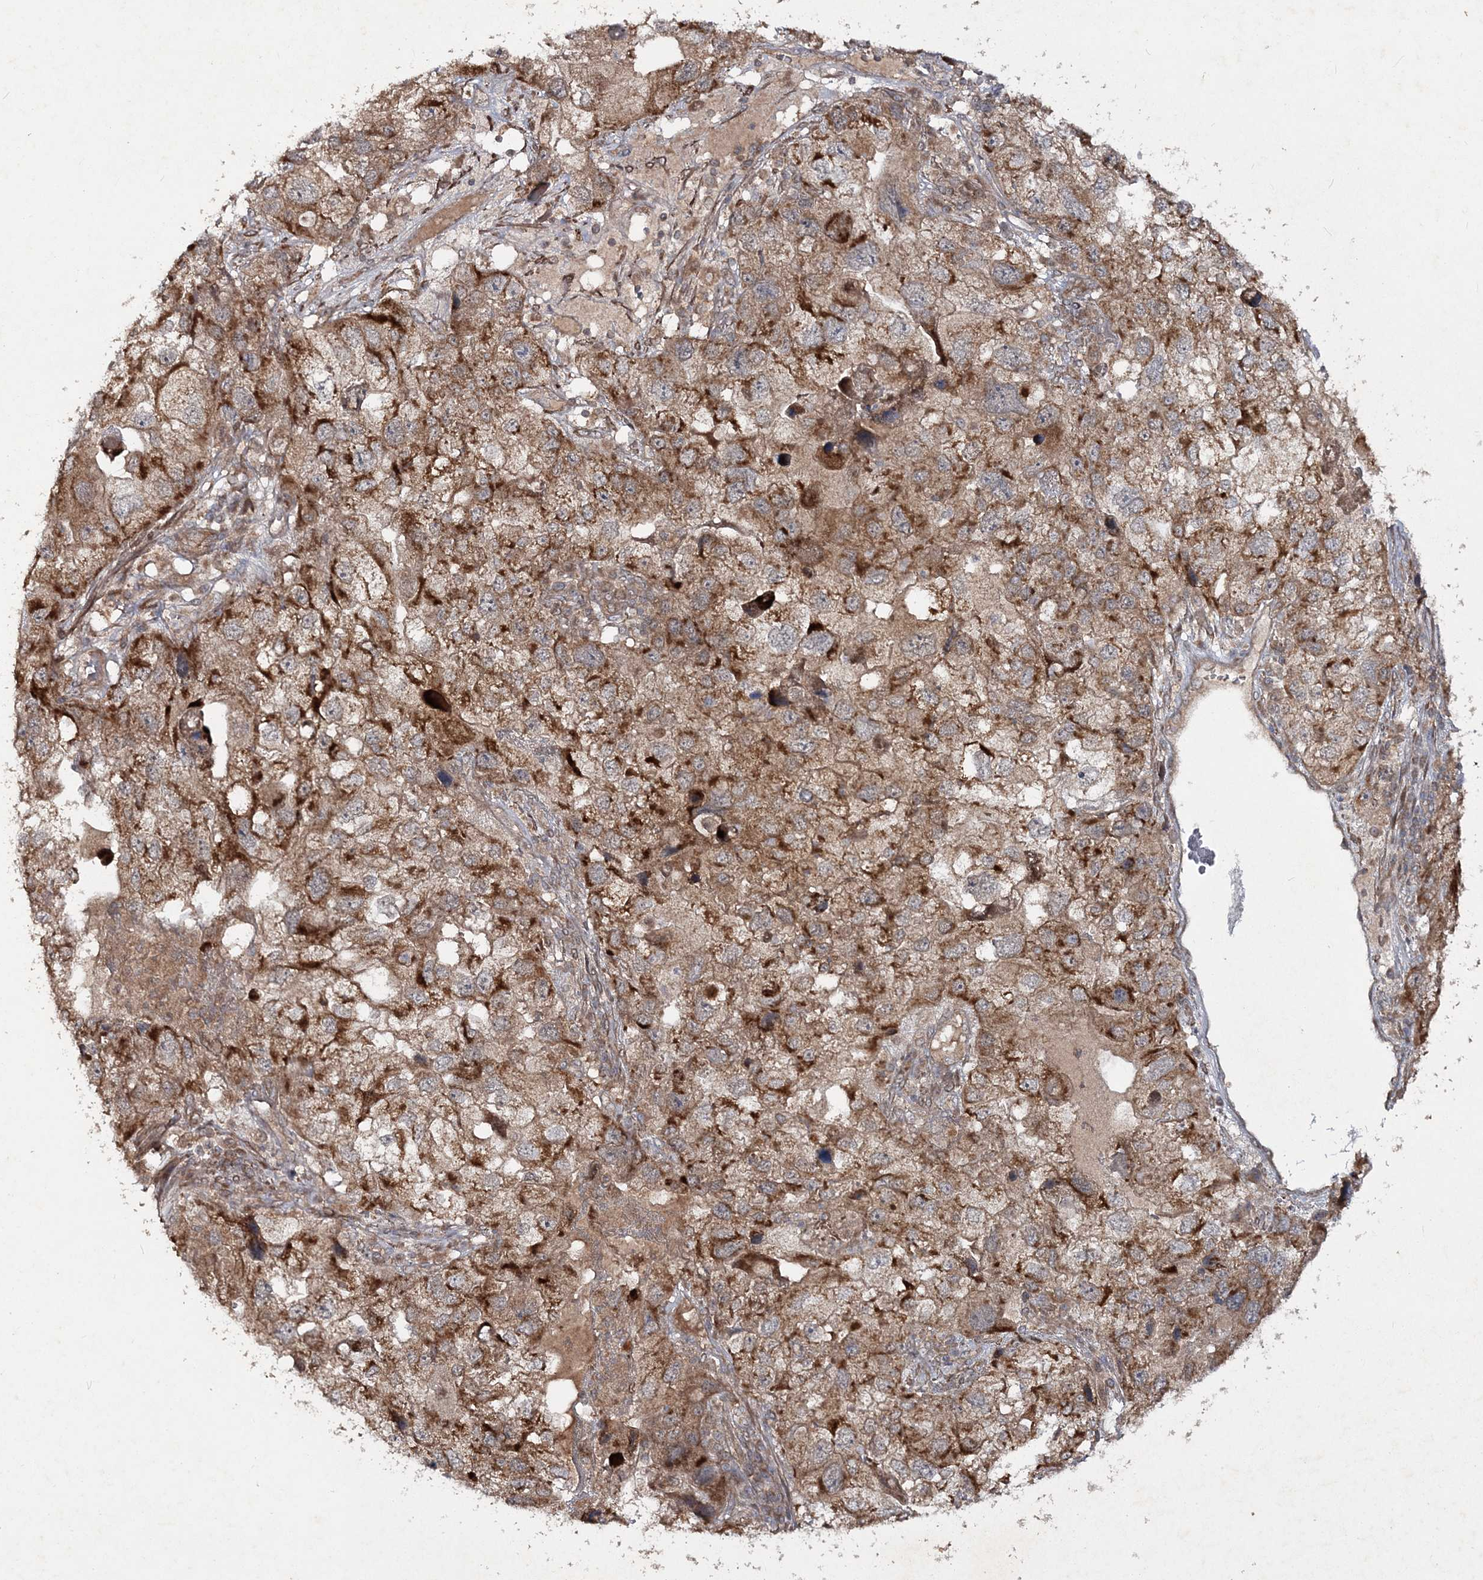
{"staining": {"intensity": "moderate", "quantity": ">75%", "location": "cytoplasmic/membranous"}, "tissue": "endometrial cancer", "cell_type": "Tumor cells", "image_type": "cancer", "snomed": [{"axis": "morphology", "description": "Adenocarcinoma, NOS"}, {"axis": "topography", "description": "Endometrium"}], "caption": "A medium amount of moderate cytoplasmic/membranous positivity is identified in approximately >75% of tumor cells in endometrial cancer tissue. The staining was performed using DAB to visualize the protein expression in brown, while the nuclei were stained in blue with hematoxylin (Magnification: 20x).", "gene": "MOCS2", "patient": {"sex": "female", "age": 49}}